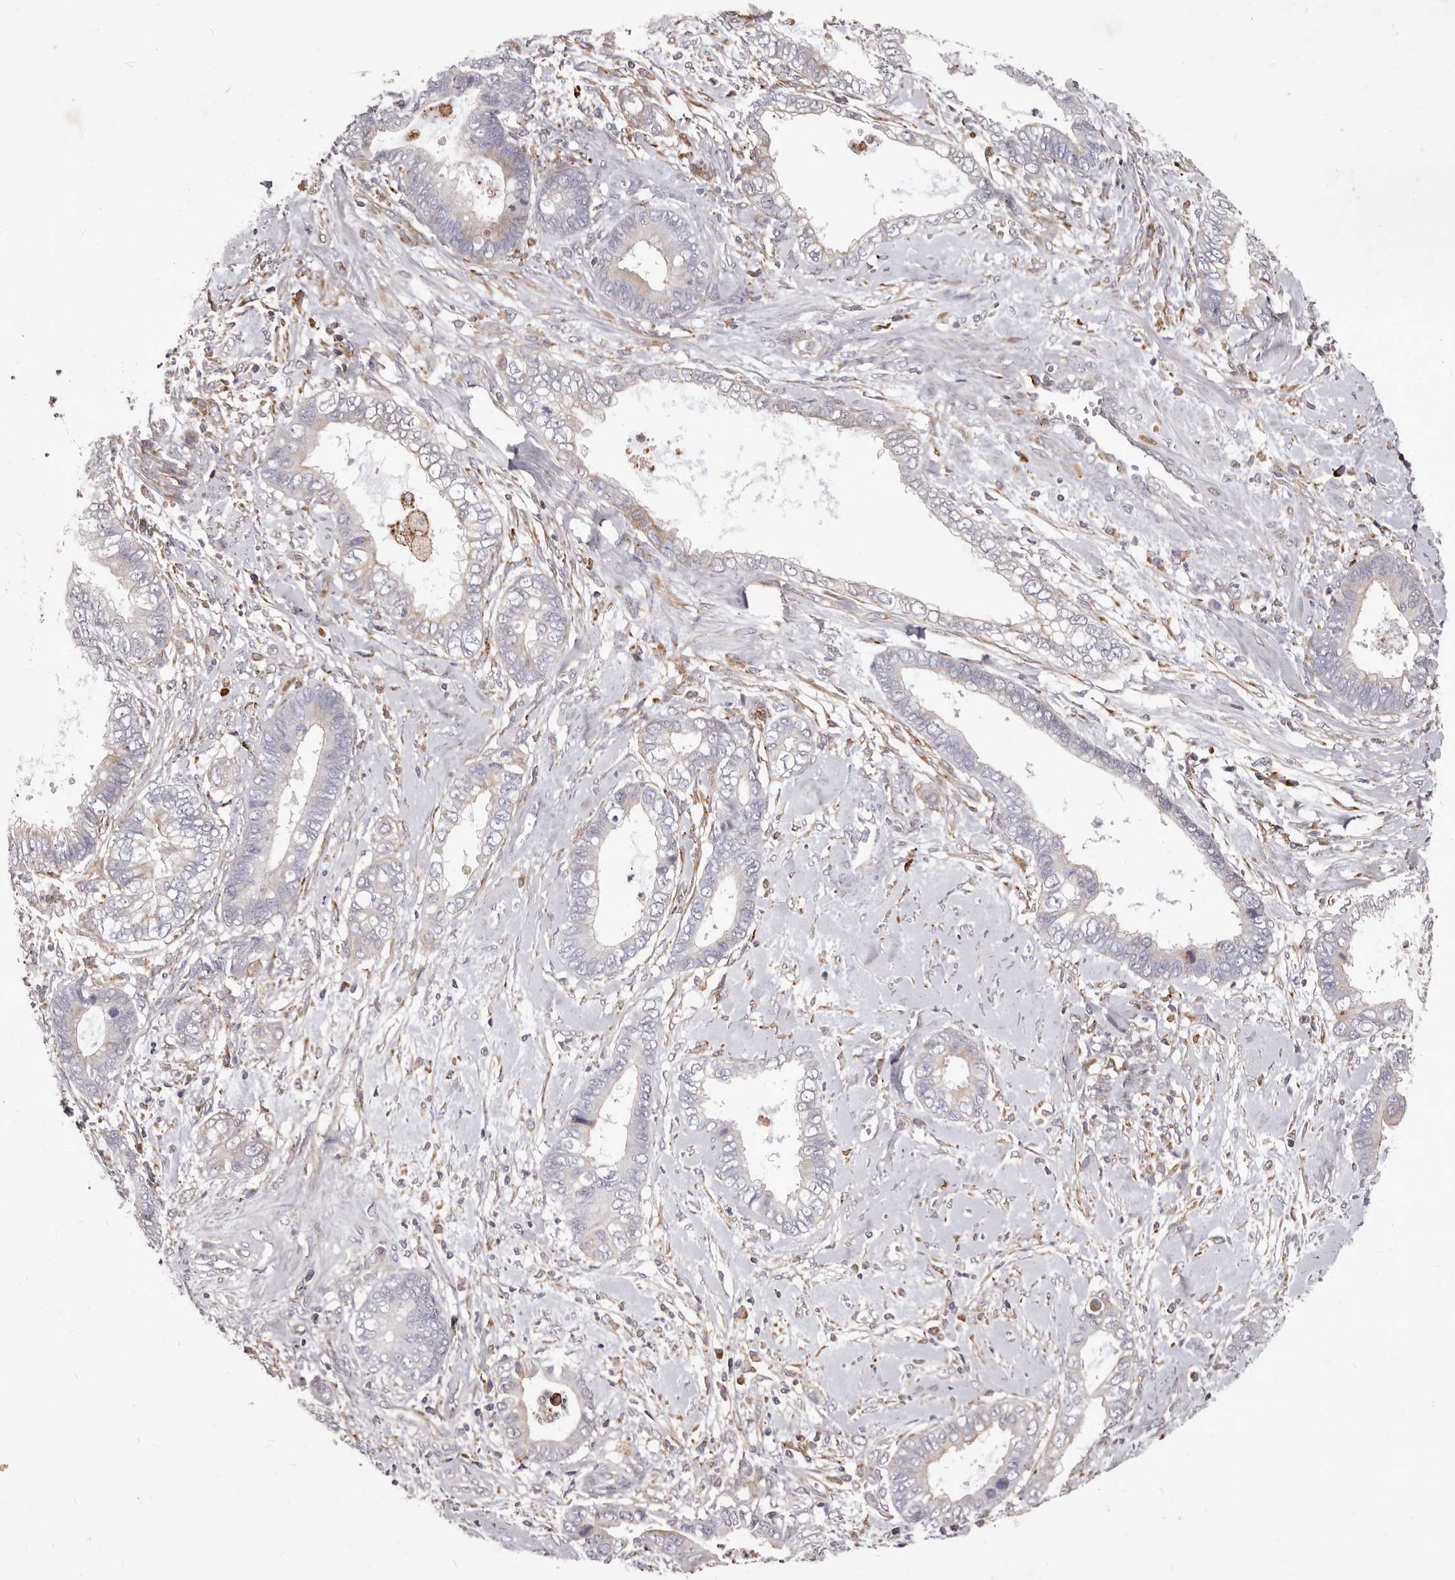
{"staining": {"intensity": "weak", "quantity": "<25%", "location": "cytoplasmic/membranous"}, "tissue": "cervical cancer", "cell_type": "Tumor cells", "image_type": "cancer", "snomed": [{"axis": "morphology", "description": "Adenocarcinoma, NOS"}, {"axis": "topography", "description": "Cervix"}], "caption": "An immunohistochemistry (IHC) histopathology image of cervical adenocarcinoma is shown. There is no staining in tumor cells of cervical adenocarcinoma.", "gene": "ALPK1", "patient": {"sex": "female", "age": 44}}